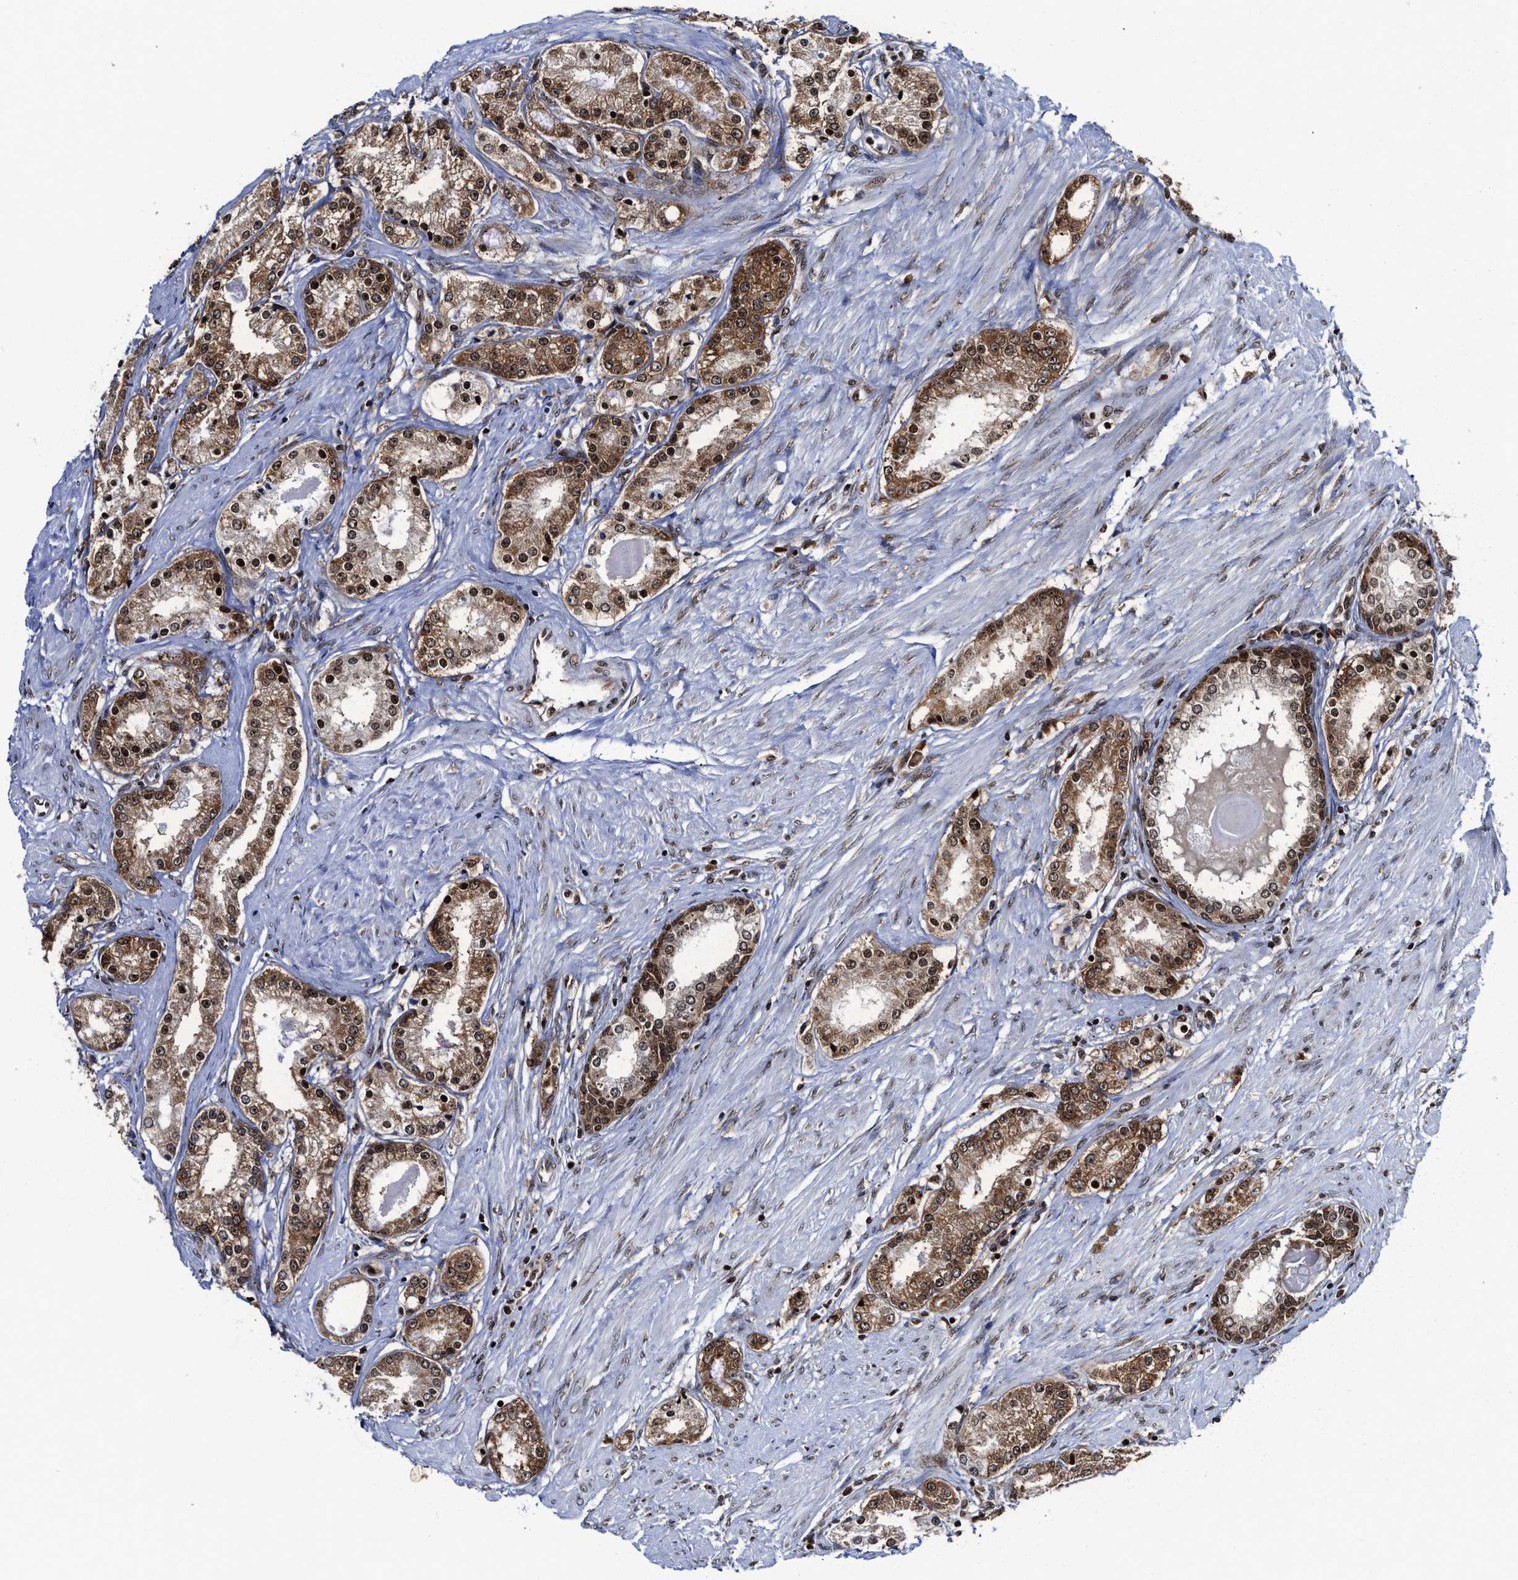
{"staining": {"intensity": "strong", "quantity": ">75%", "location": "cytoplasmic/membranous,nuclear"}, "tissue": "prostate cancer", "cell_type": "Tumor cells", "image_type": "cancer", "snomed": [{"axis": "morphology", "description": "Adenocarcinoma, Low grade"}, {"axis": "topography", "description": "Prostate"}], "caption": "Protein staining displays strong cytoplasmic/membranous and nuclear staining in approximately >75% of tumor cells in prostate low-grade adenocarcinoma. (Stains: DAB in brown, nuclei in blue, Microscopy: brightfield microscopy at high magnification).", "gene": "ALYREF", "patient": {"sex": "male", "age": 63}}